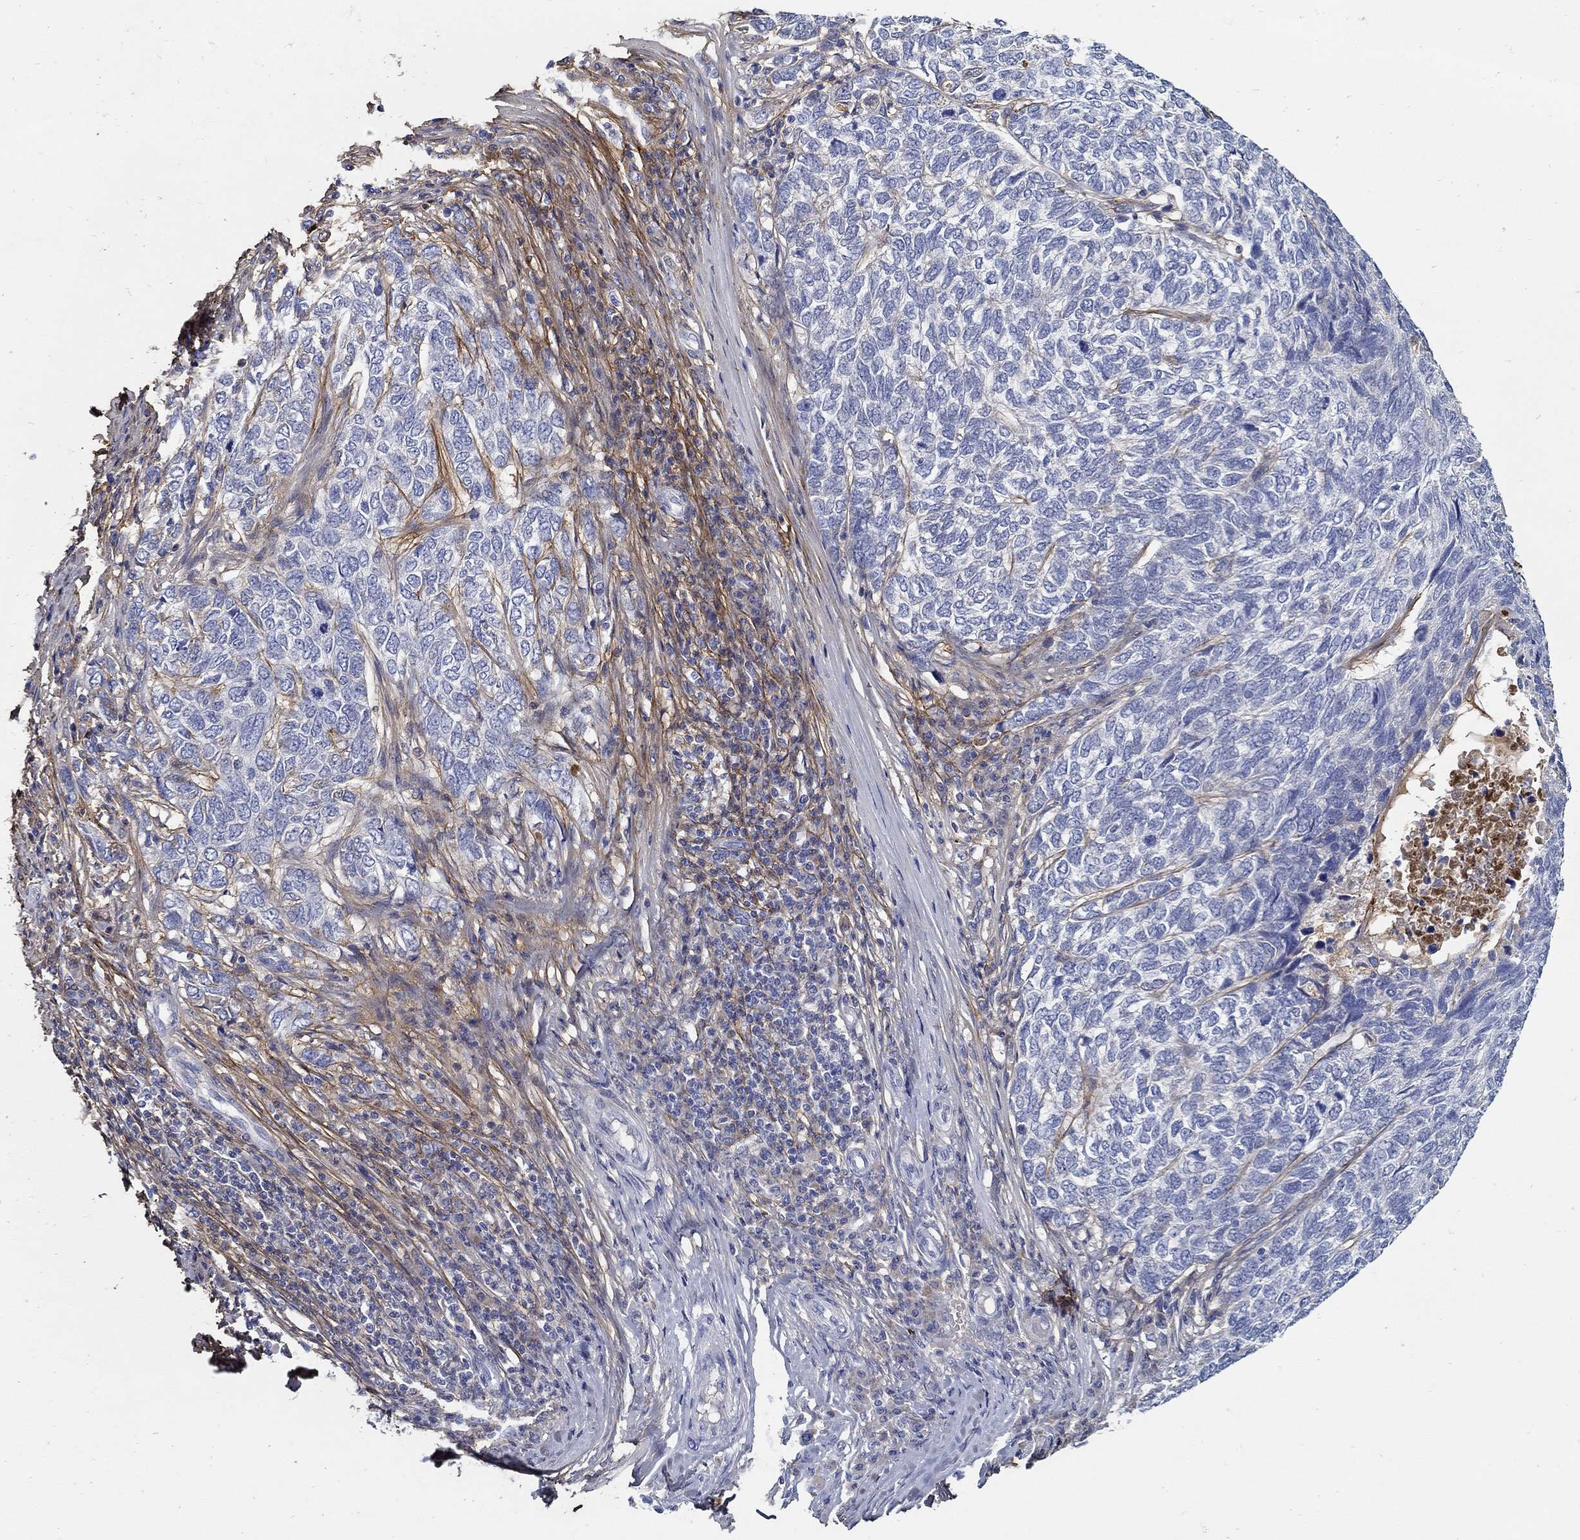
{"staining": {"intensity": "strong", "quantity": "<25%", "location": "cytoplasmic/membranous"}, "tissue": "skin cancer", "cell_type": "Tumor cells", "image_type": "cancer", "snomed": [{"axis": "morphology", "description": "Basal cell carcinoma"}, {"axis": "topography", "description": "Skin"}], "caption": "Immunohistochemistry (IHC) staining of skin cancer, which displays medium levels of strong cytoplasmic/membranous staining in approximately <25% of tumor cells indicating strong cytoplasmic/membranous protein expression. The staining was performed using DAB (3,3'-diaminobenzidine) (brown) for protein detection and nuclei were counterstained in hematoxylin (blue).", "gene": "TGFBI", "patient": {"sex": "female", "age": 65}}